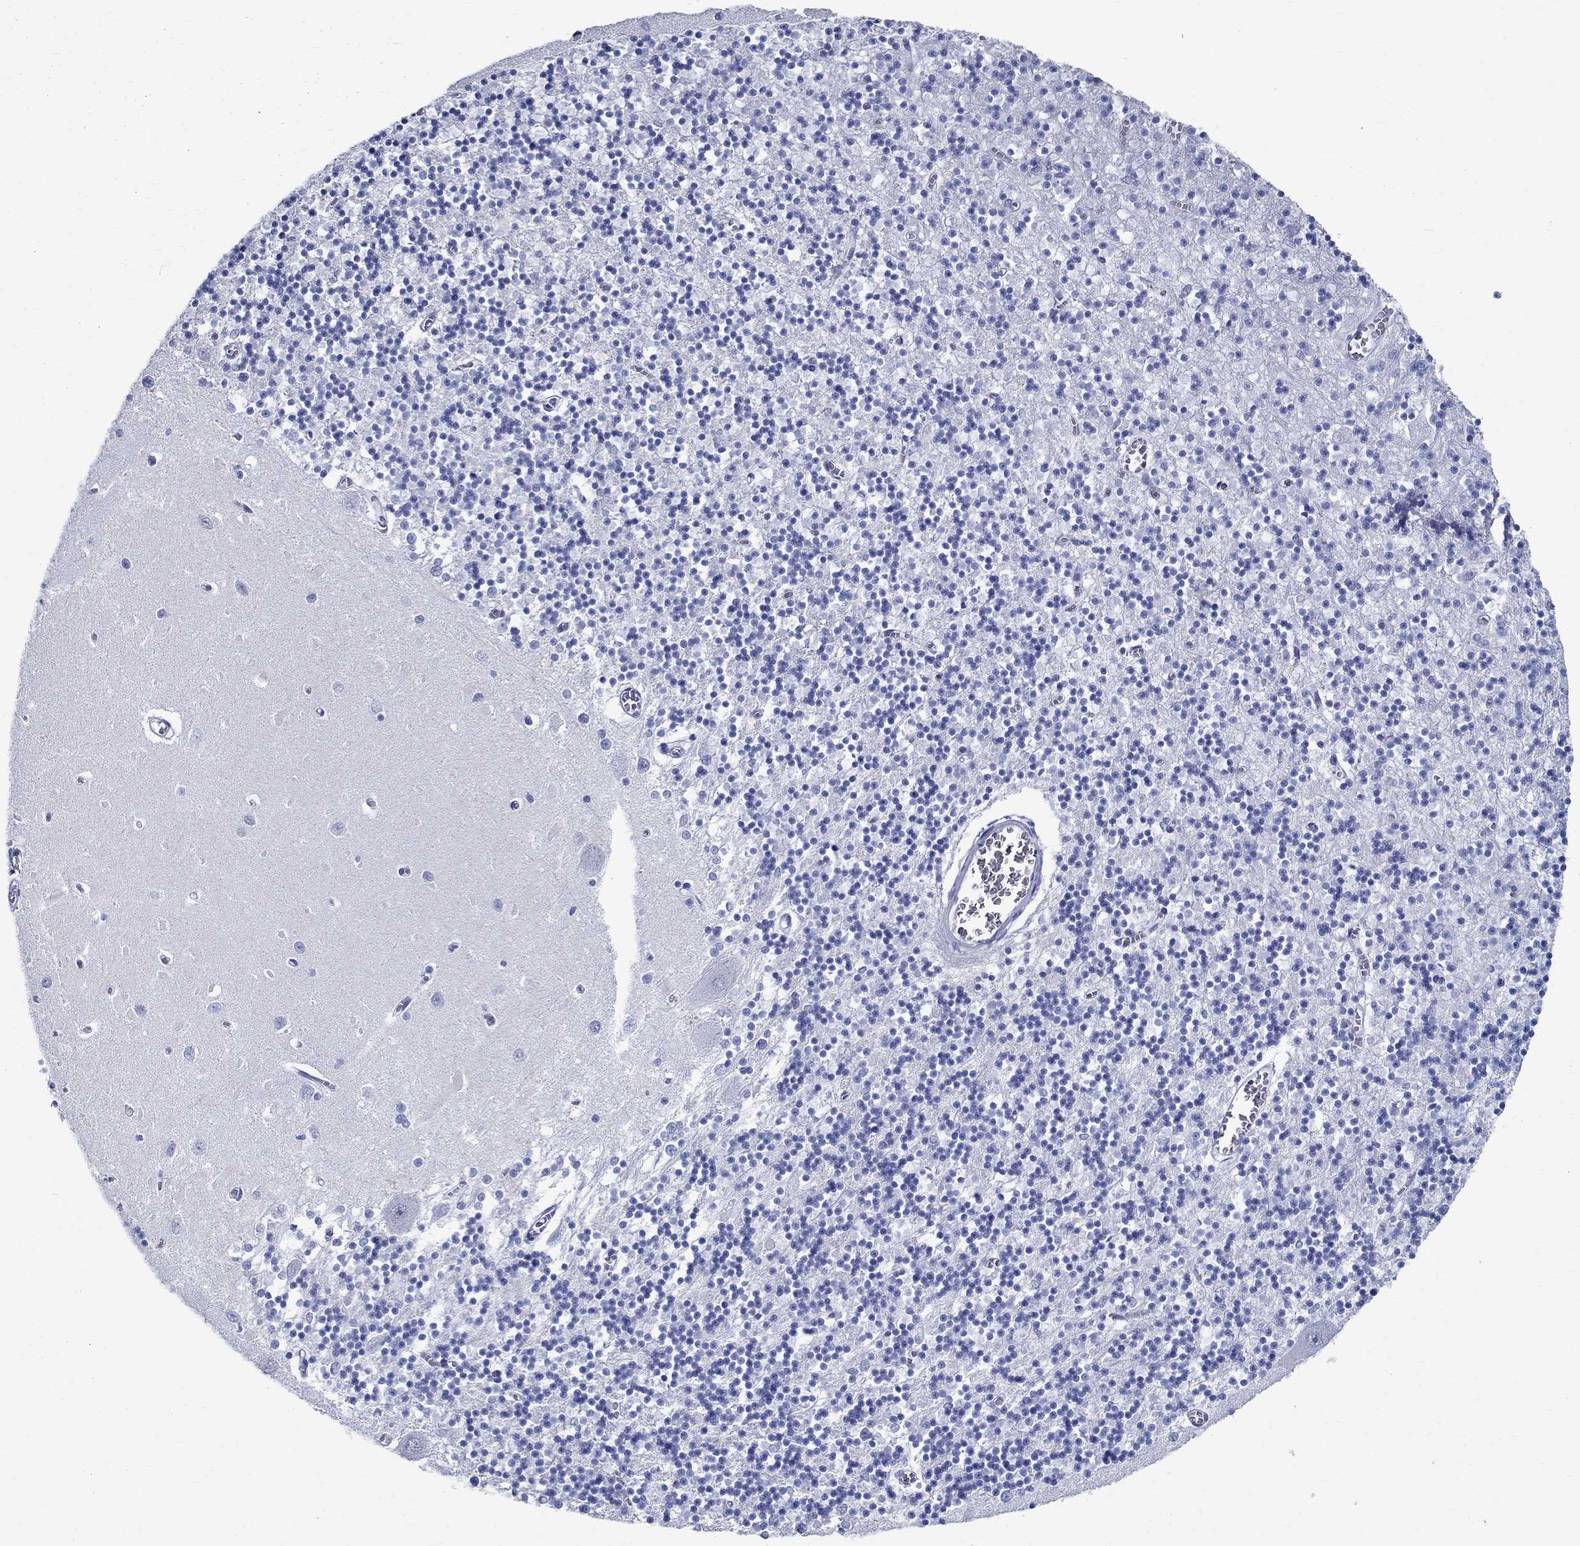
{"staining": {"intensity": "negative", "quantity": "none", "location": "none"}, "tissue": "cerebellum", "cell_type": "Cells in granular layer", "image_type": "normal", "snomed": [{"axis": "morphology", "description": "Normal tissue, NOS"}, {"axis": "topography", "description": "Cerebellum"}], "caption": "This is an immunohistochemistry (IHC) image of normal human cerebellum. There is no positivity in cells in granular layer.", "gene": "BSPRY", "patient": {"sex": "female", "age": 64}}